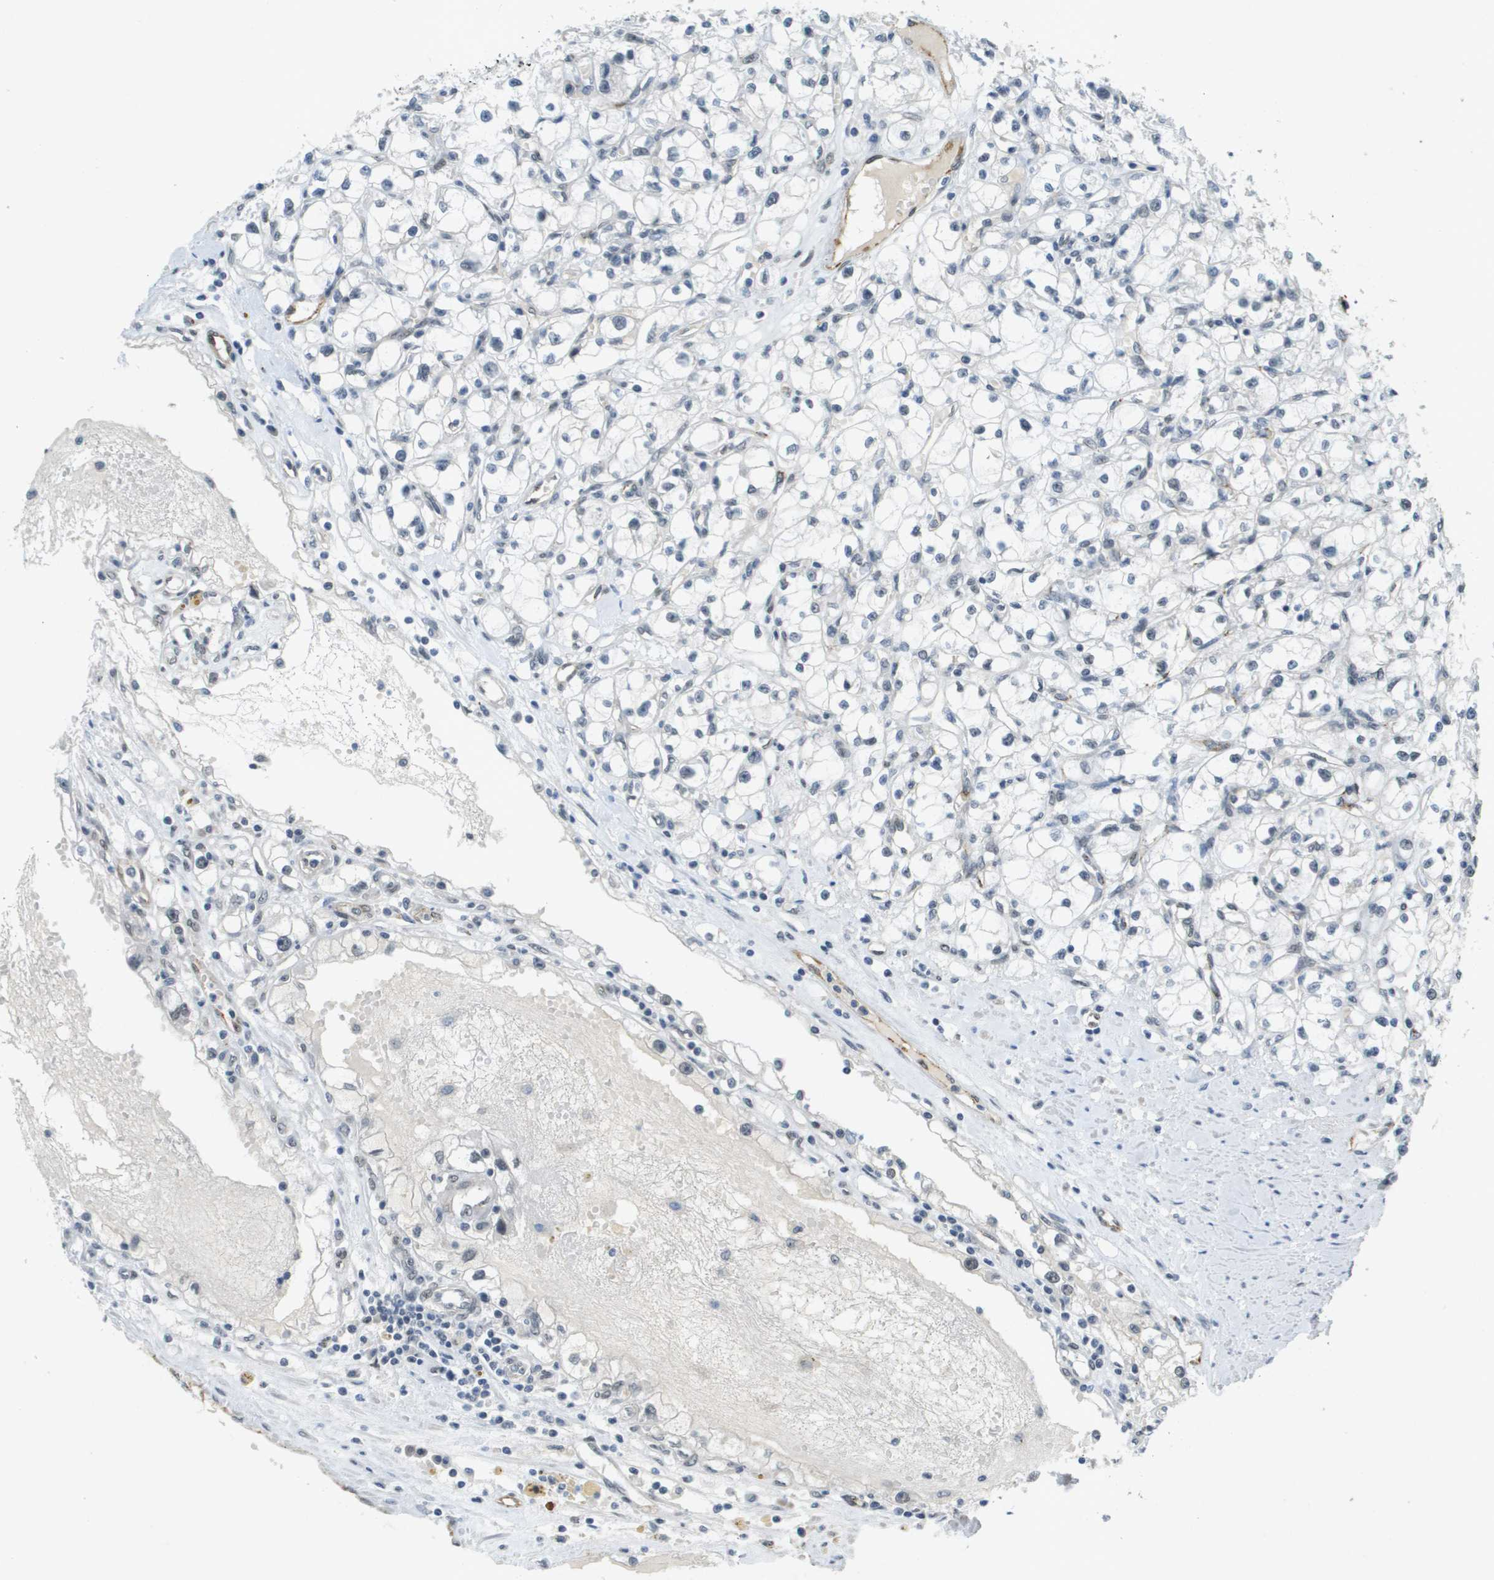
{"staining": {"intensity": "negative", "quantity": "none", "location": "none"}, "tissue": "renal cancer", "cell_type": "Tumor cells", "image_type": "cancer", "snomed": [{"axis": "morphology", "description": "Adenocarcinoma, NOS"}, {"axis": "topography", "description": "Kidney"}], "caption": "Tumor cells show no significant positivity in renal cancer (adenocarcinoma).", "gene": "ARID1B", "patient": {"sex": "male", "age": 56}}